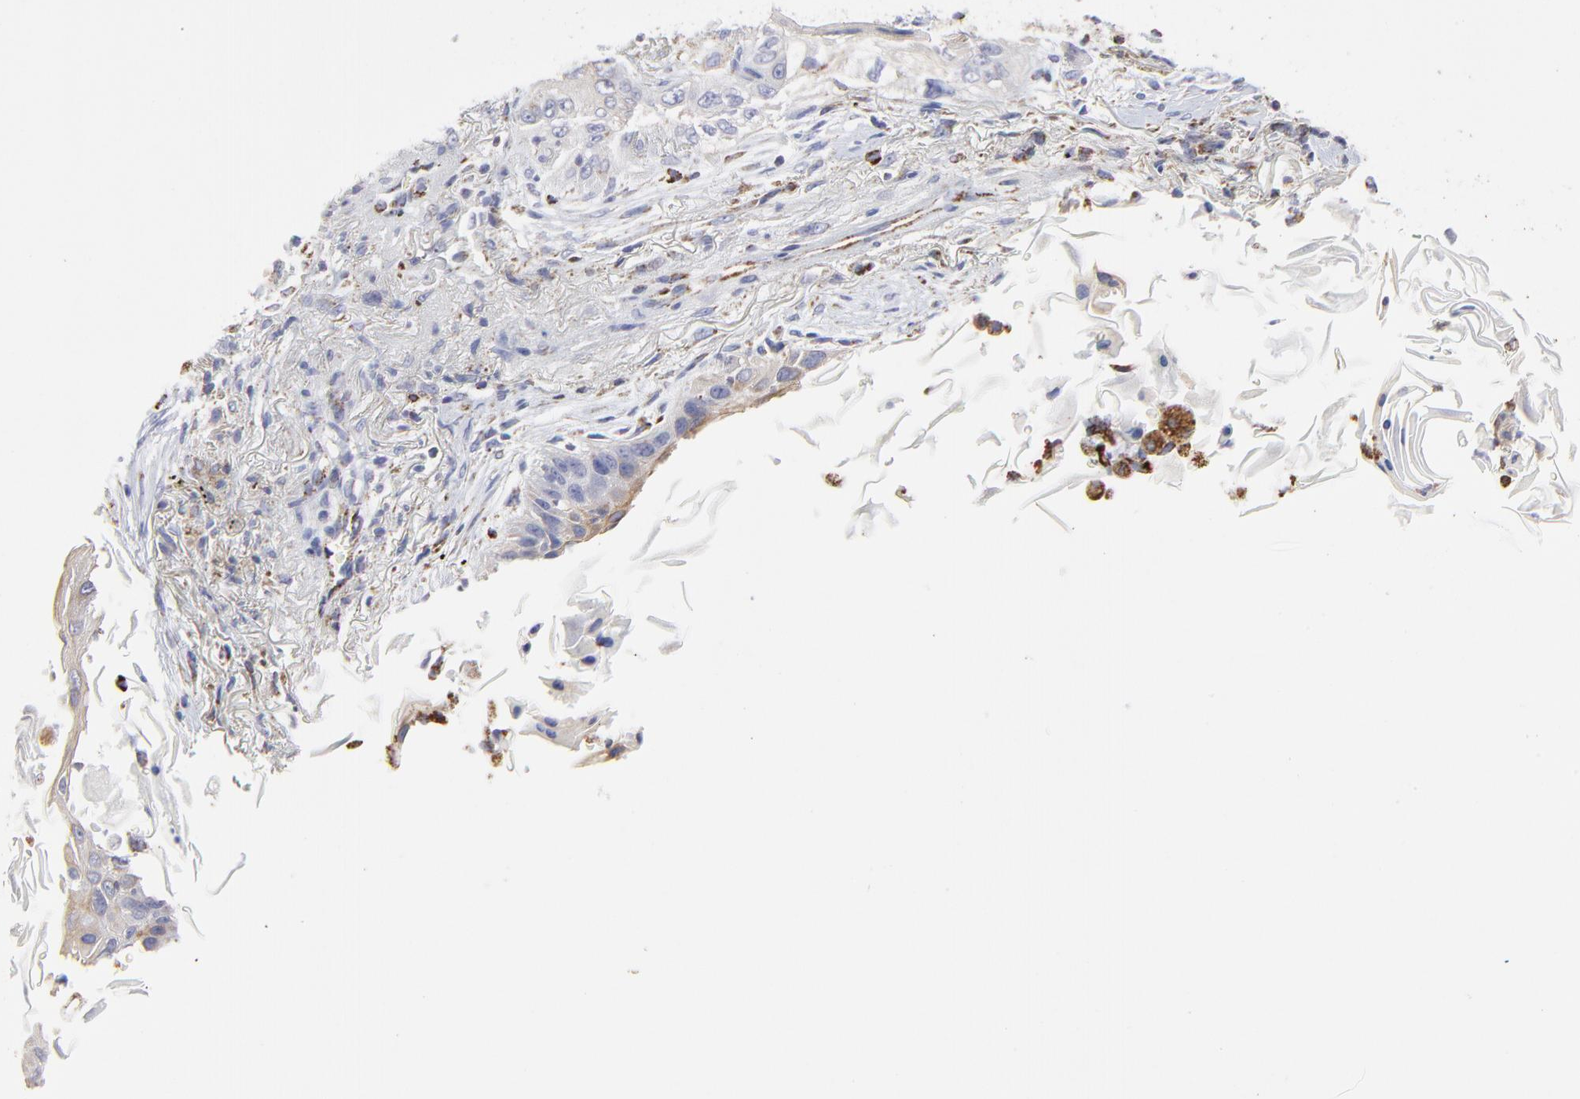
{"staining": {"intensity": "weak", "quantity": "<25%", "location": "cytoplasmic/membranous"}, "tissue": "lung cancer", "cell_type": "Tumor cells", "image_type": "cancer", "snomed": [{"axis": "morphology", "description": "Squamous cell carcinoma, NOS"}, {"axis": "topography", "description": "Lung"}], "caption": "There is no significant positivity in tumor cells of squamous cell carcinoma (lung).", "gene": "PINK1", "patient": {"sex": "female", "age": 67}}